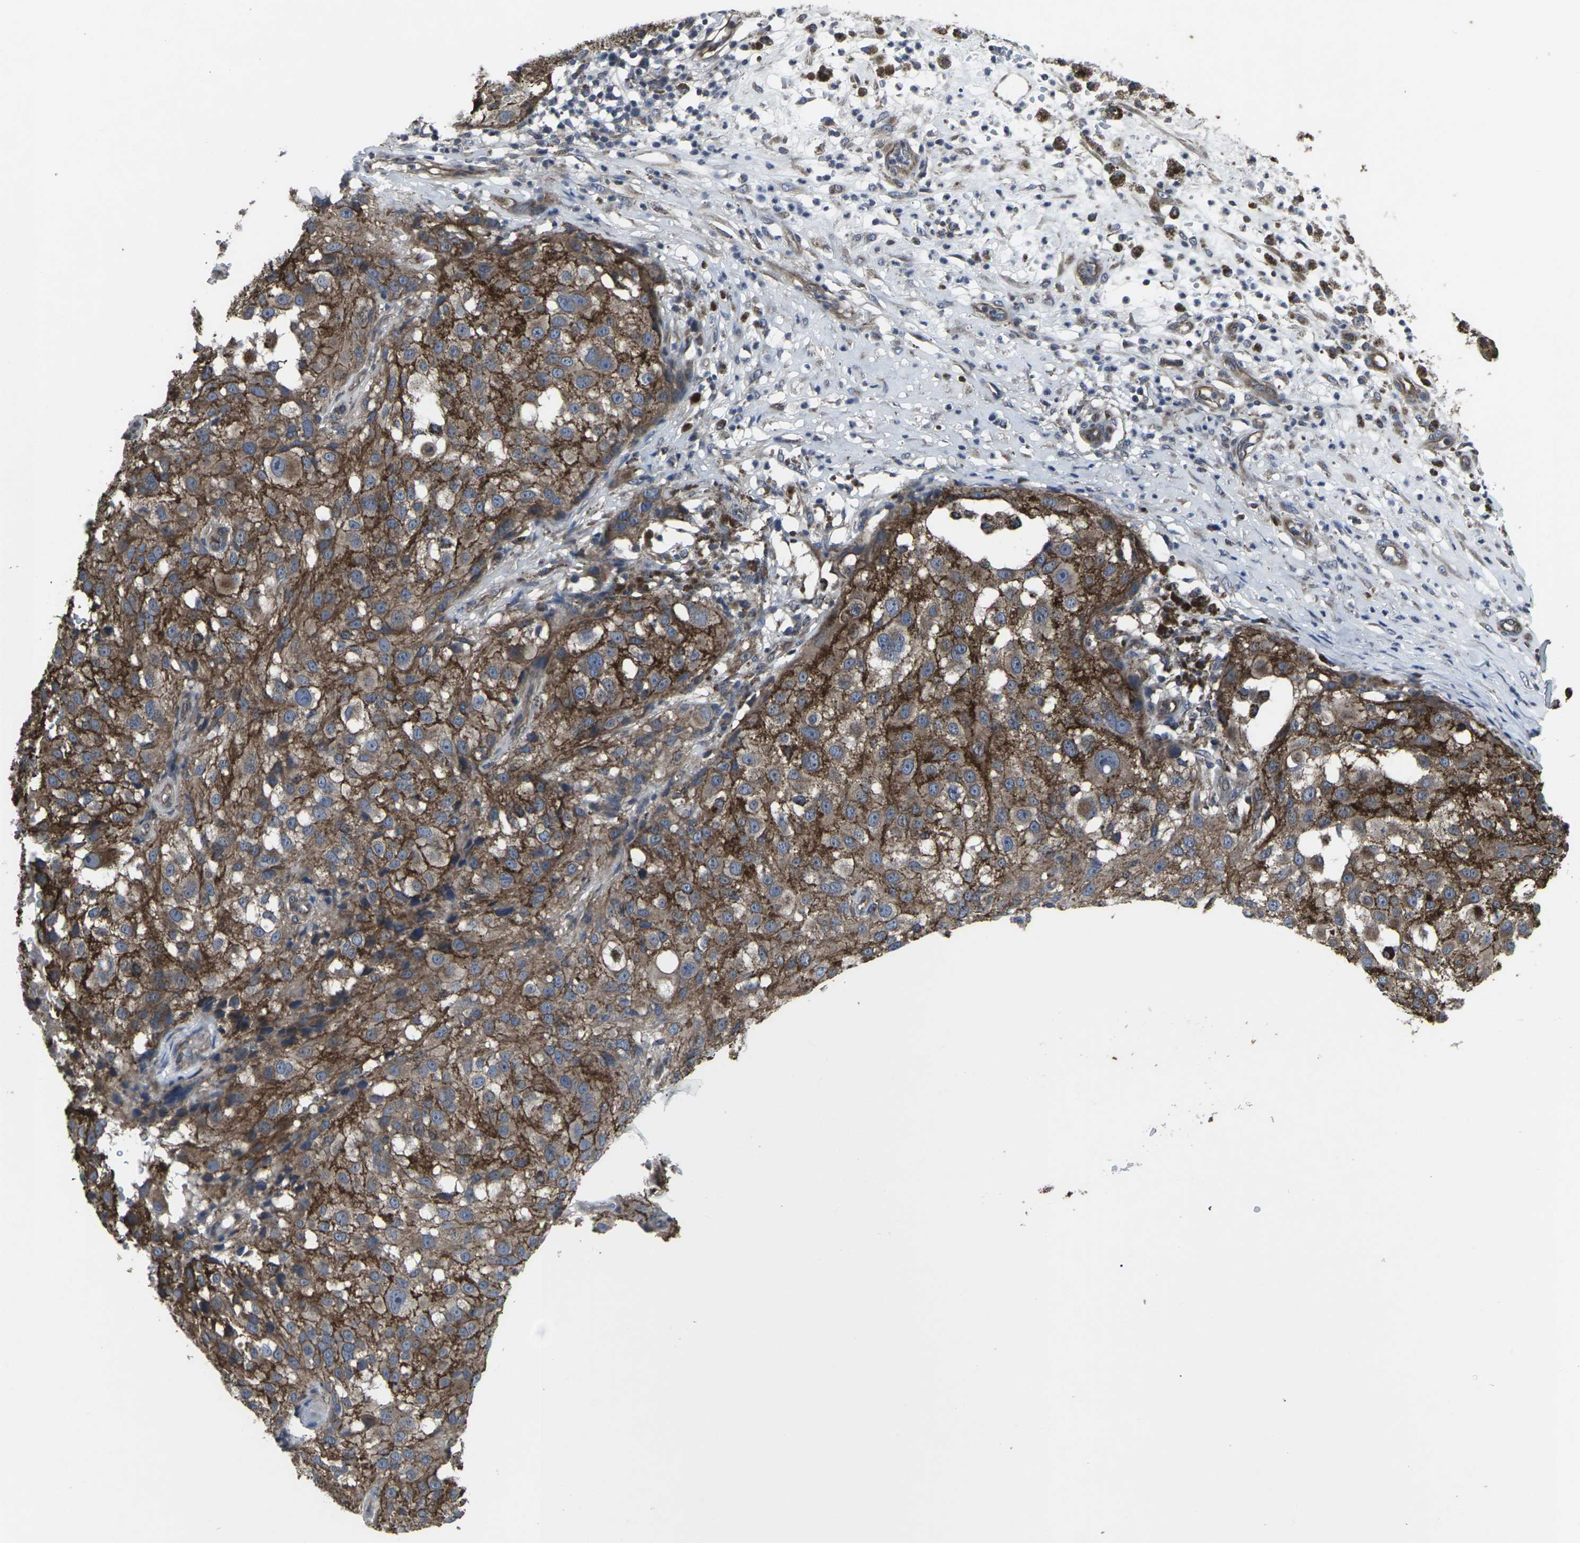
{"staining": {"intensity": "moderate", "quantity": ">75%", "location": "cytoplasmic/membranous"}, "tissue": "melanoma", "cell_type": "Tumor cells", "image_type": "cancer", "snomed": [{"axis": "morphology", "description": "Necrosis, NOS"}, {"axis": "morphology", "description": "Malignant melanoma, NOS"}, {"axis": "topography", "description": "Skin"}], "caption": "Melanoma stained for a protein displays moderate cytoplasmic/membranous positivity in tumor cells. The protein of interest is stained brown, and the nuclei are stained in blue (DAB IHC with brightfield microscopy, high magnification).", "gene": "MAPKAPK2", "patient": {"sex": "female", "age": 87}}